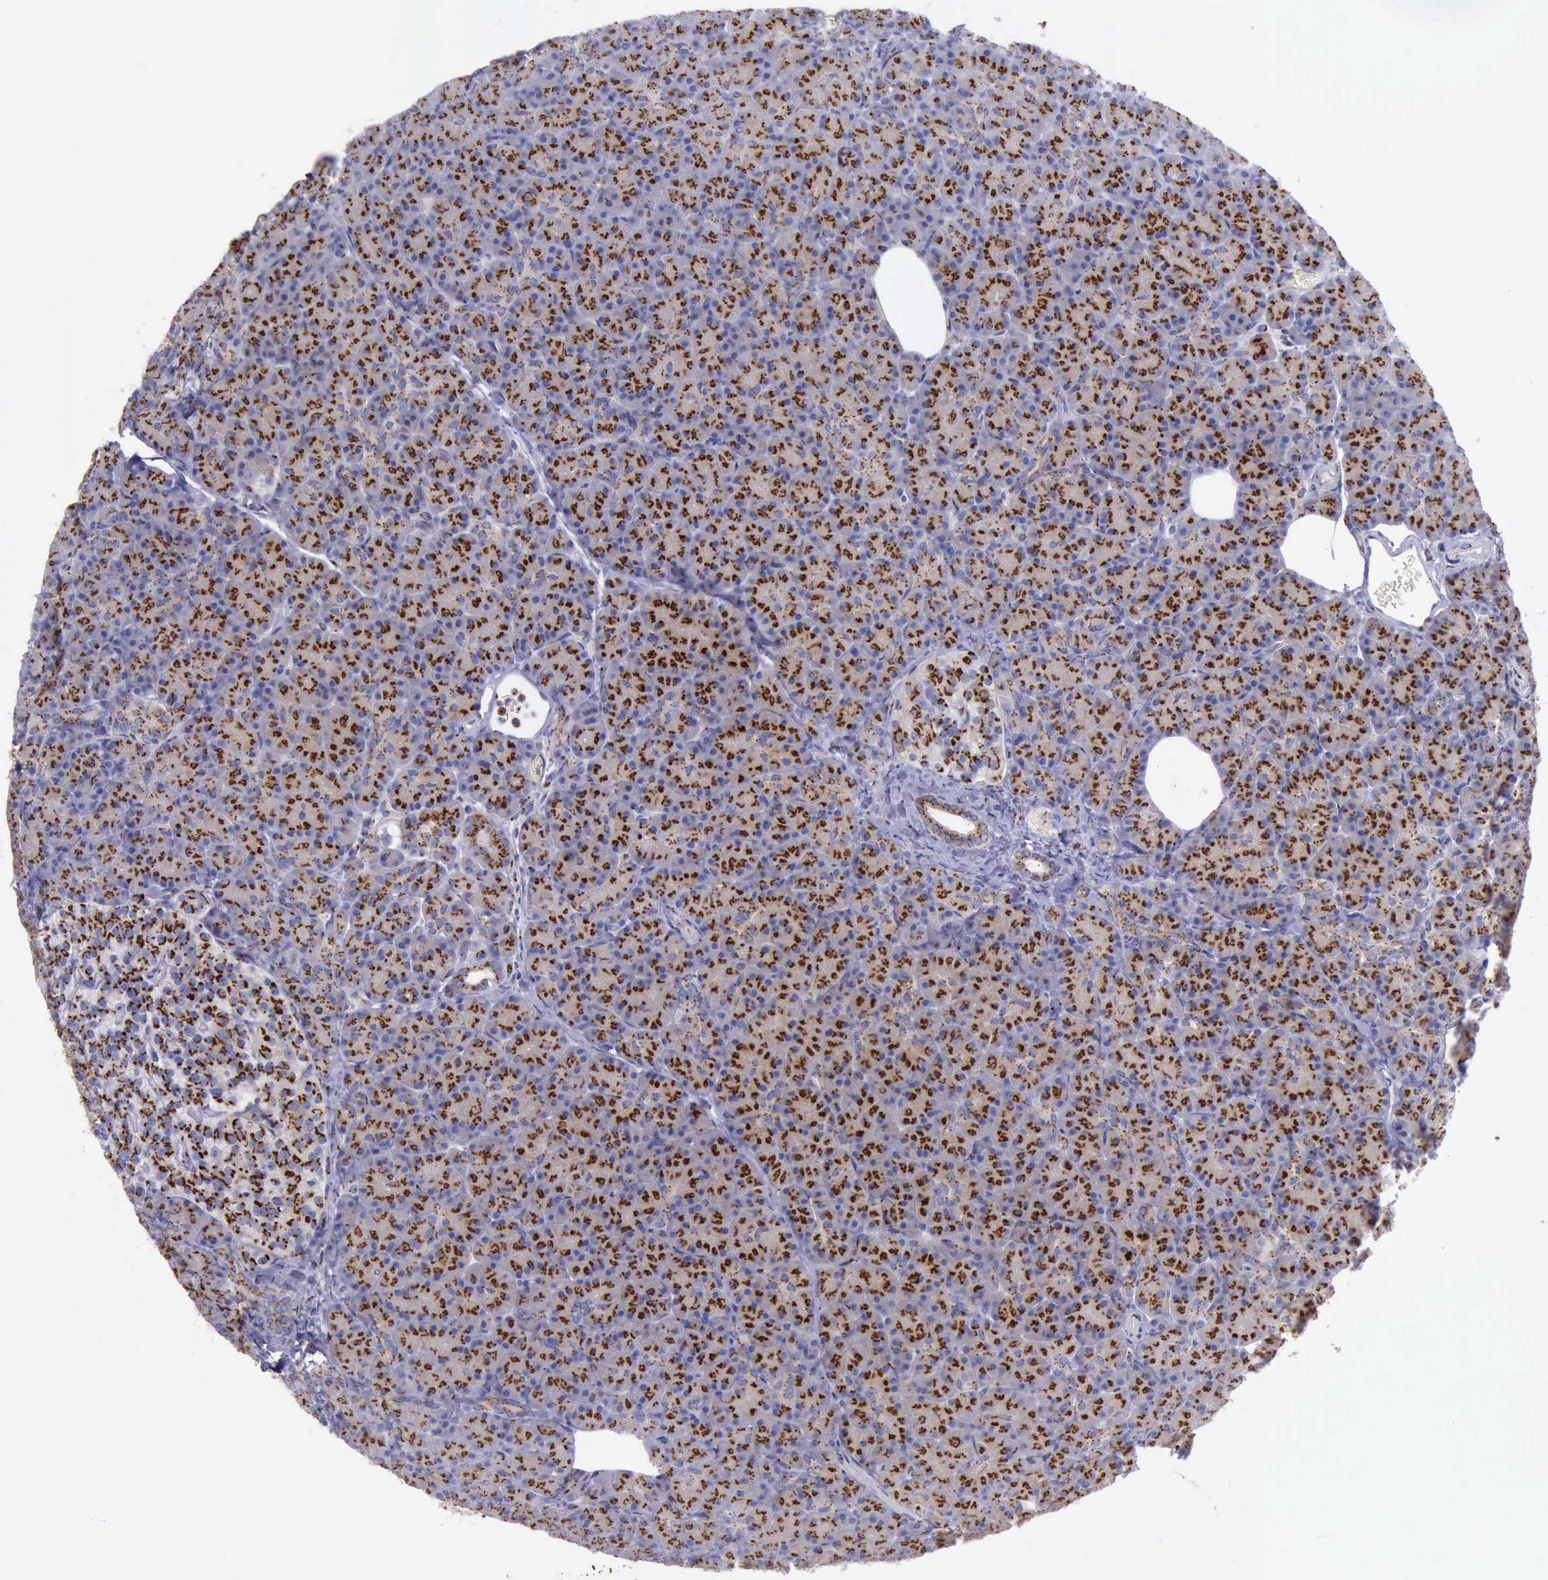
{"staining": {"intensity": "strong", "quantity": ">75%", "location": "cytoplasmic/membranous"}, "tissue": "pancreas", "cell_type": "Exocrine glandular cells", "image_type": "normal", "snomed": [{"axis": "morphology", "description": "Normal tissue, NOS"}, {"axis": "topography", "description": "Pancreas"}], "caption": "Protein staining demonstrates strong cytoplasmic/membranous positivity in approximately >75% of exocrine glandular cells in normal pancreas. (brown staining indicates protein expression, while blue staining denotes nuclei).", "gene": "GOLGA5", "patient": {"sex": "female", "age": 43}}